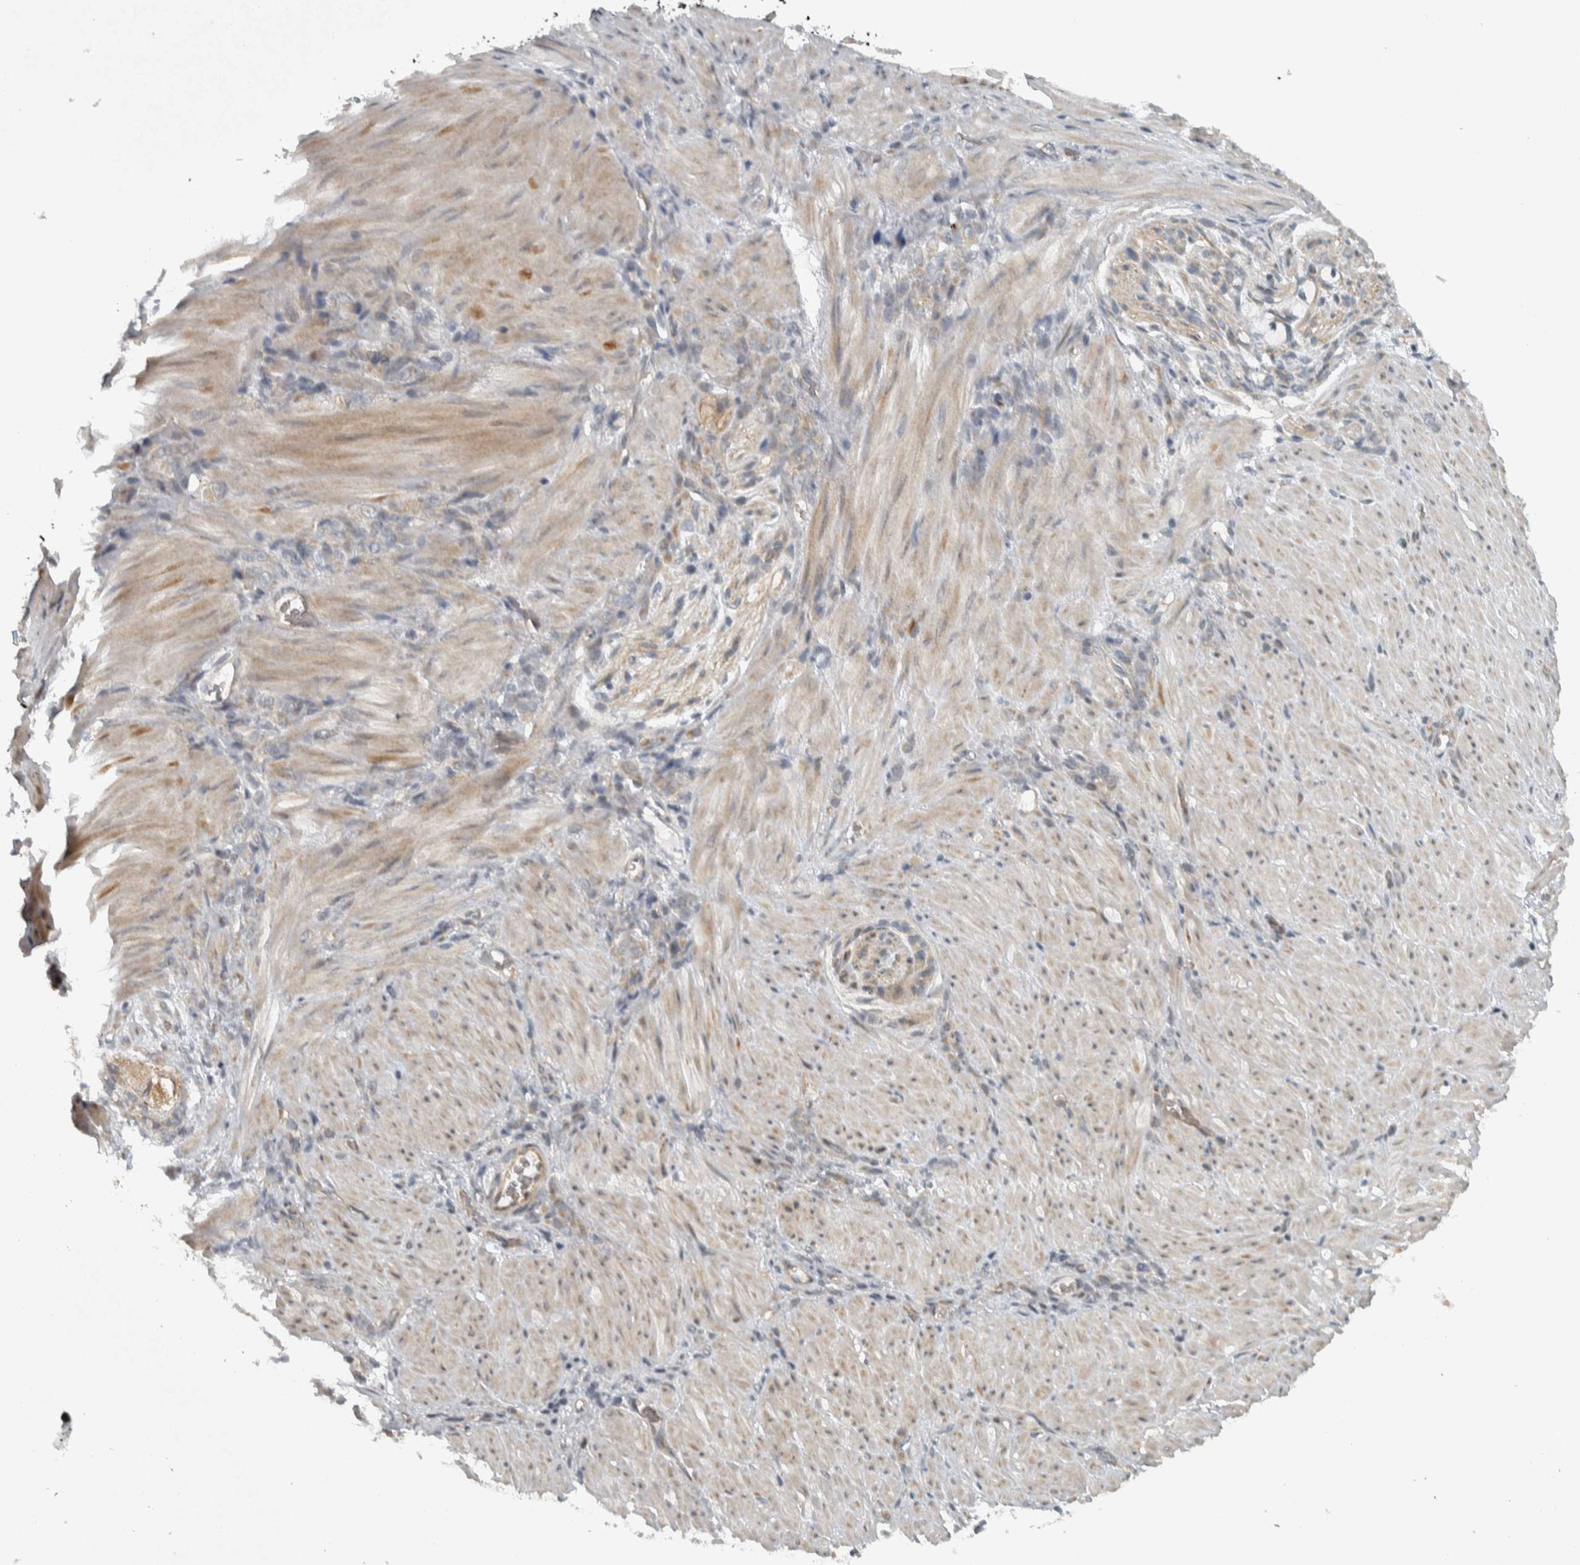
{"staining": {"intensity": "negative", "quantity": "none", "location": "none"}, "tissue": "stomach cancer", "cell_type": "Tumor cells", "image_type": "cancer", "snomed": [{"axis": "morphology", "description": "Normal tissue, NOS"}, {"axis": "morphology", "description": "Adenocarcinoma, NOS"}, {"axis": "topography", "description": "Stomach"}], "caption": "High power microscopy photomicrograph of an immunohistochemistry (IHC) image of stomach cancer (adenocarcinoma), revealing no significant positivity in tumor cells.", "gene": "NAPG", "patient": {"sex": "male", "age": 82}}